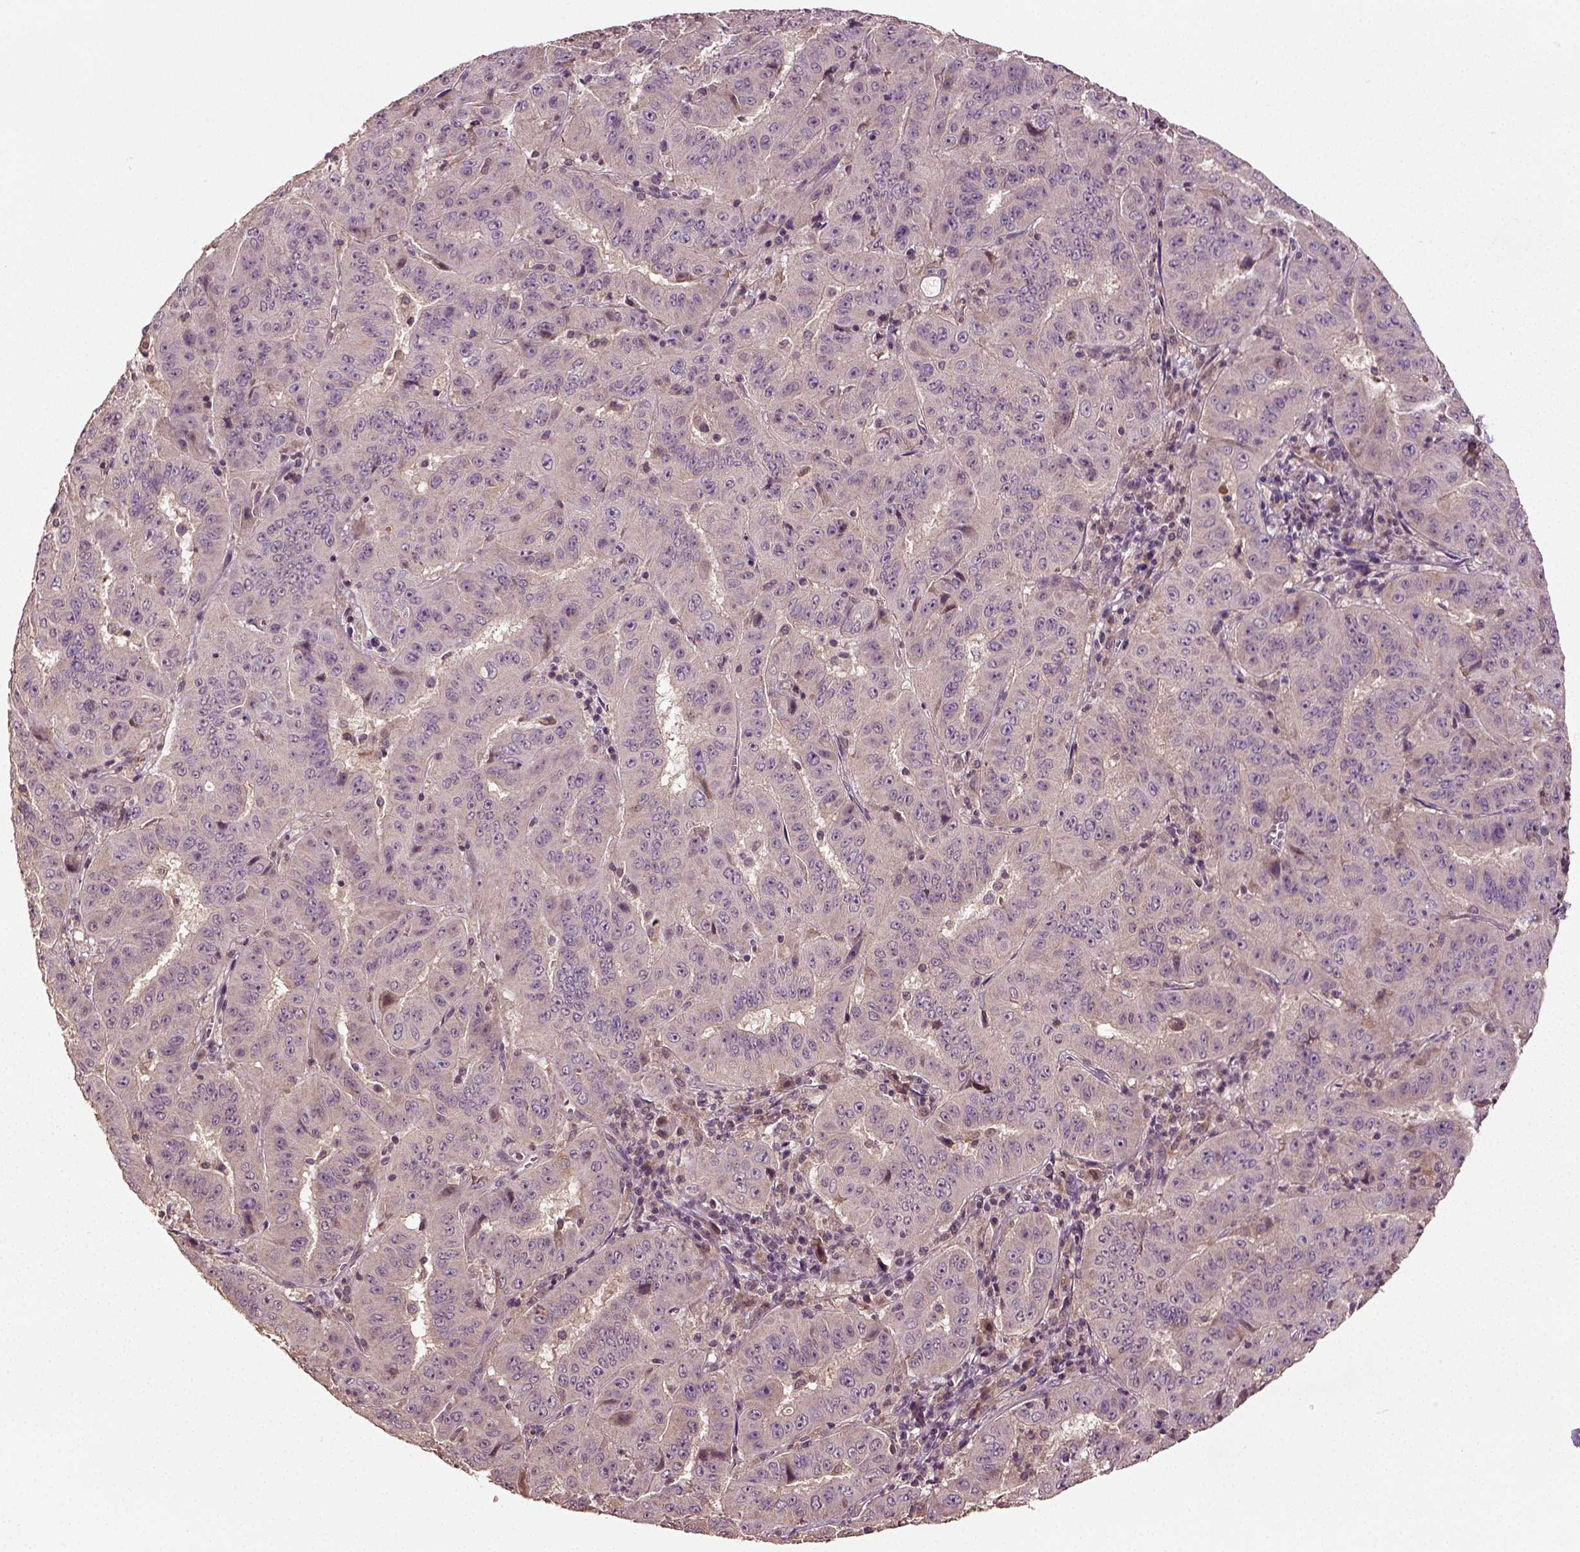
{"staining": {"intensity": "negative", "quantity": "none", "location": "none"}, "tissue": "pancreatic cancer", "cell_type": "Tumor cells", "image_type": "cancer", "snomed": [{"axis": "morphology", "description": "Adenocarcinoma, NOS"}, {"axis": "topography", "description": "Pancreas"}], "caption": "DAB (3,3'-diaminobenzidine) immunohistochemical staining of human adenocarcinoma (pancreatic) exhibits no significant staining in tumor cells.", "gene": "ERV3-1", "patient": {"sex": "male", "age": 63}}